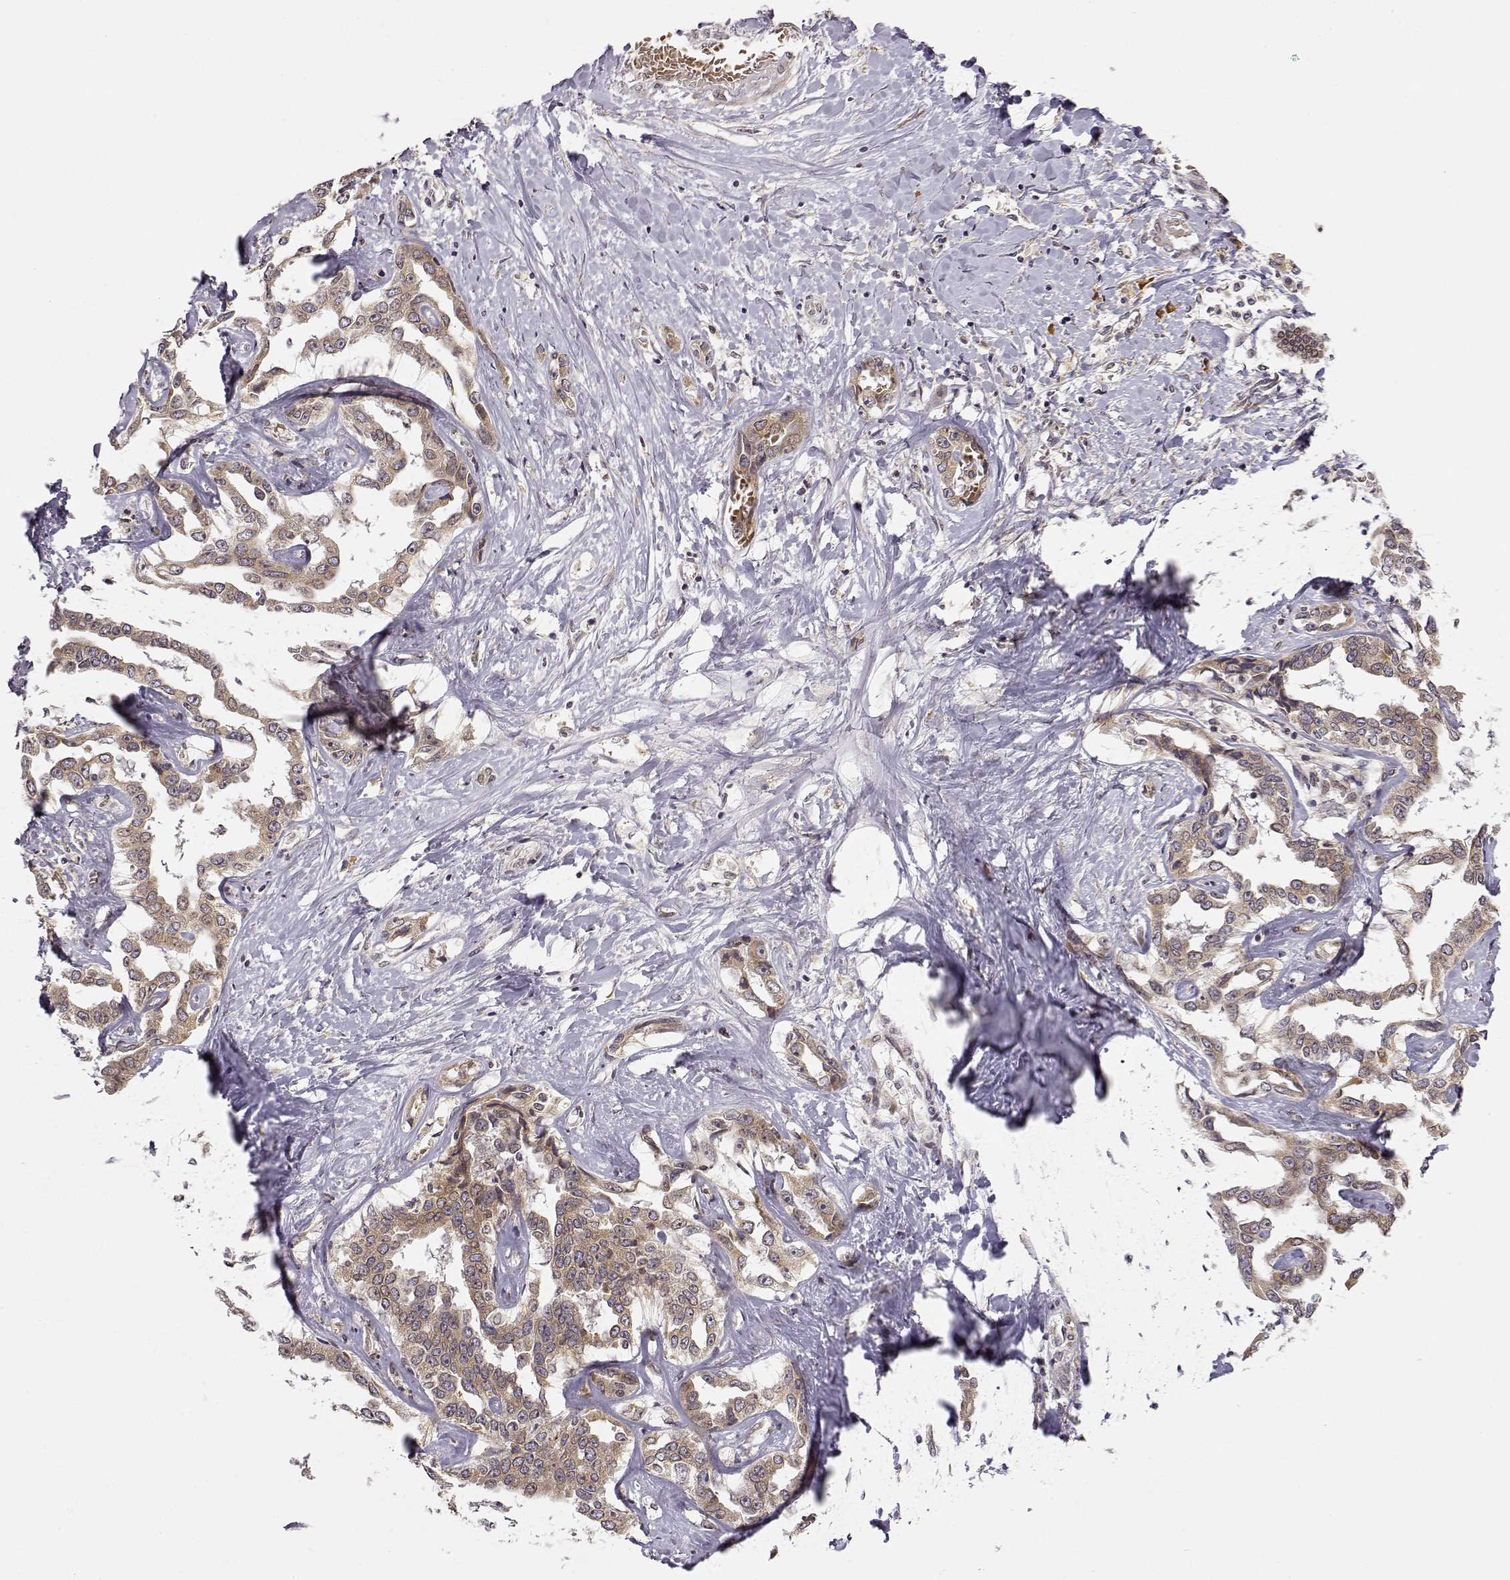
{"staining": {"intensity": "weak", "quantity": ">75%", "location": "cytoplasmic/membranous"}, "tissue": "liver cancer", "cell_type": "Tumor cells", "image_type": "cancer", "snomed": [{"axis": "morphology", "description": "Cholangiocarcinoma"}, {"axis": "topography", "description": "Liver"}], "caption": "Liver cholangiocarcinoma was stained to show a protein in brown. There is low levels of weak cytoplasmic/membranous staining in approximately >75% of tumor cells.", "gene": "ERGIC2", "patient": {"sex": "male", "age": 59}}